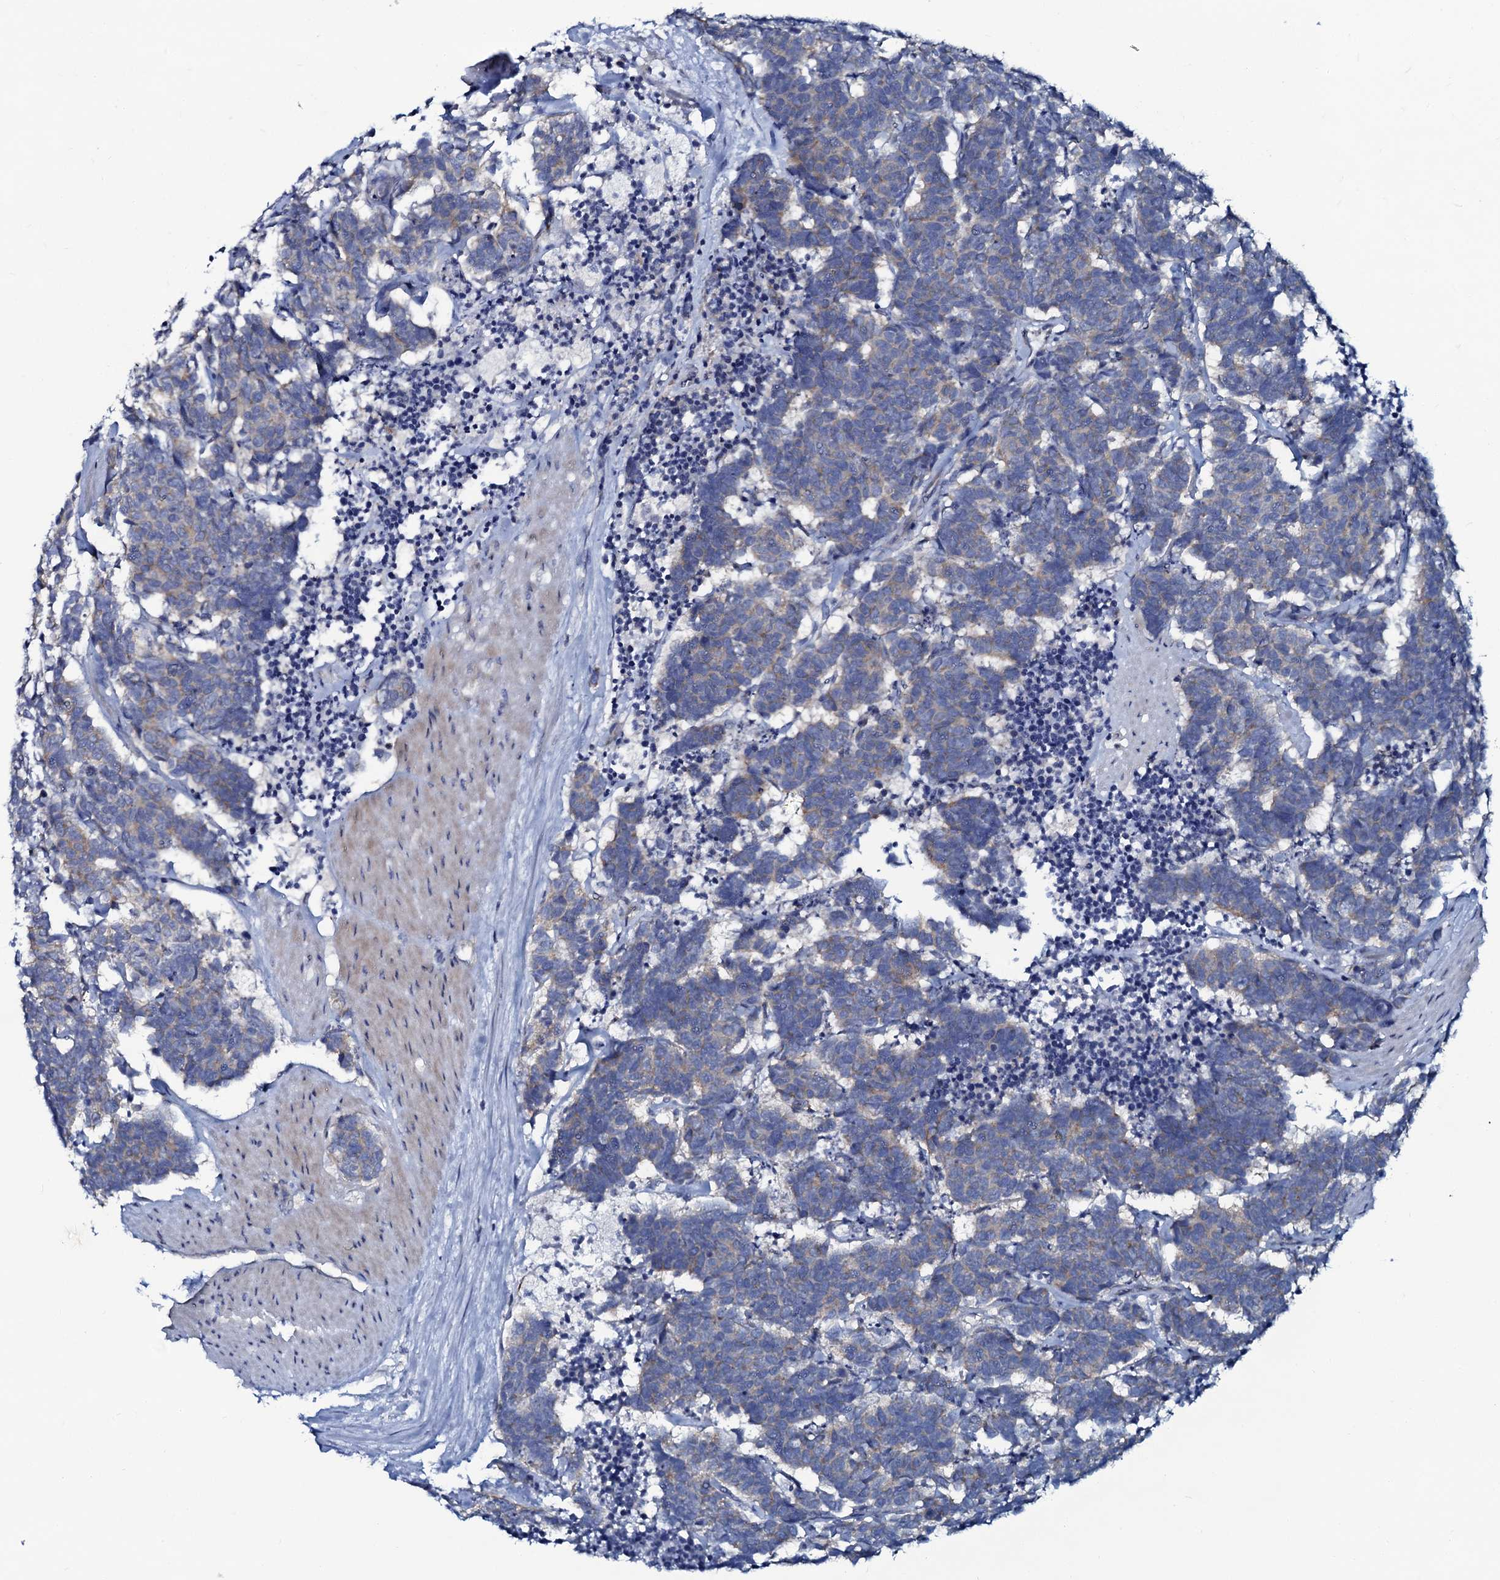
{"staining": {"intensity": "negative", "quantity": "none", "location": "none"}, "tissue": "carcinoid", "cell_type": "Tumor cells", "image_type": "cancer", "snomed": [{"axis": "morphology", "description": "Carcinoma, NOS"}, {"axis": "morphology", "description": "Carcinoid, malignant, NOS"}, {"axis": "topography", "description": "Urinary bladder"}], "caption": "Tumor cells are negative for protein expression in human carcinoid (malignant). (Stains: DAB (3,3'-diaminobenzidine) immunohistochemistry with hematoxylin counter stain, Microscopy: brightfield microscopy at high magnification).", "gene": "C10orf88", "patient": {"sex": "male", "age": 57}}